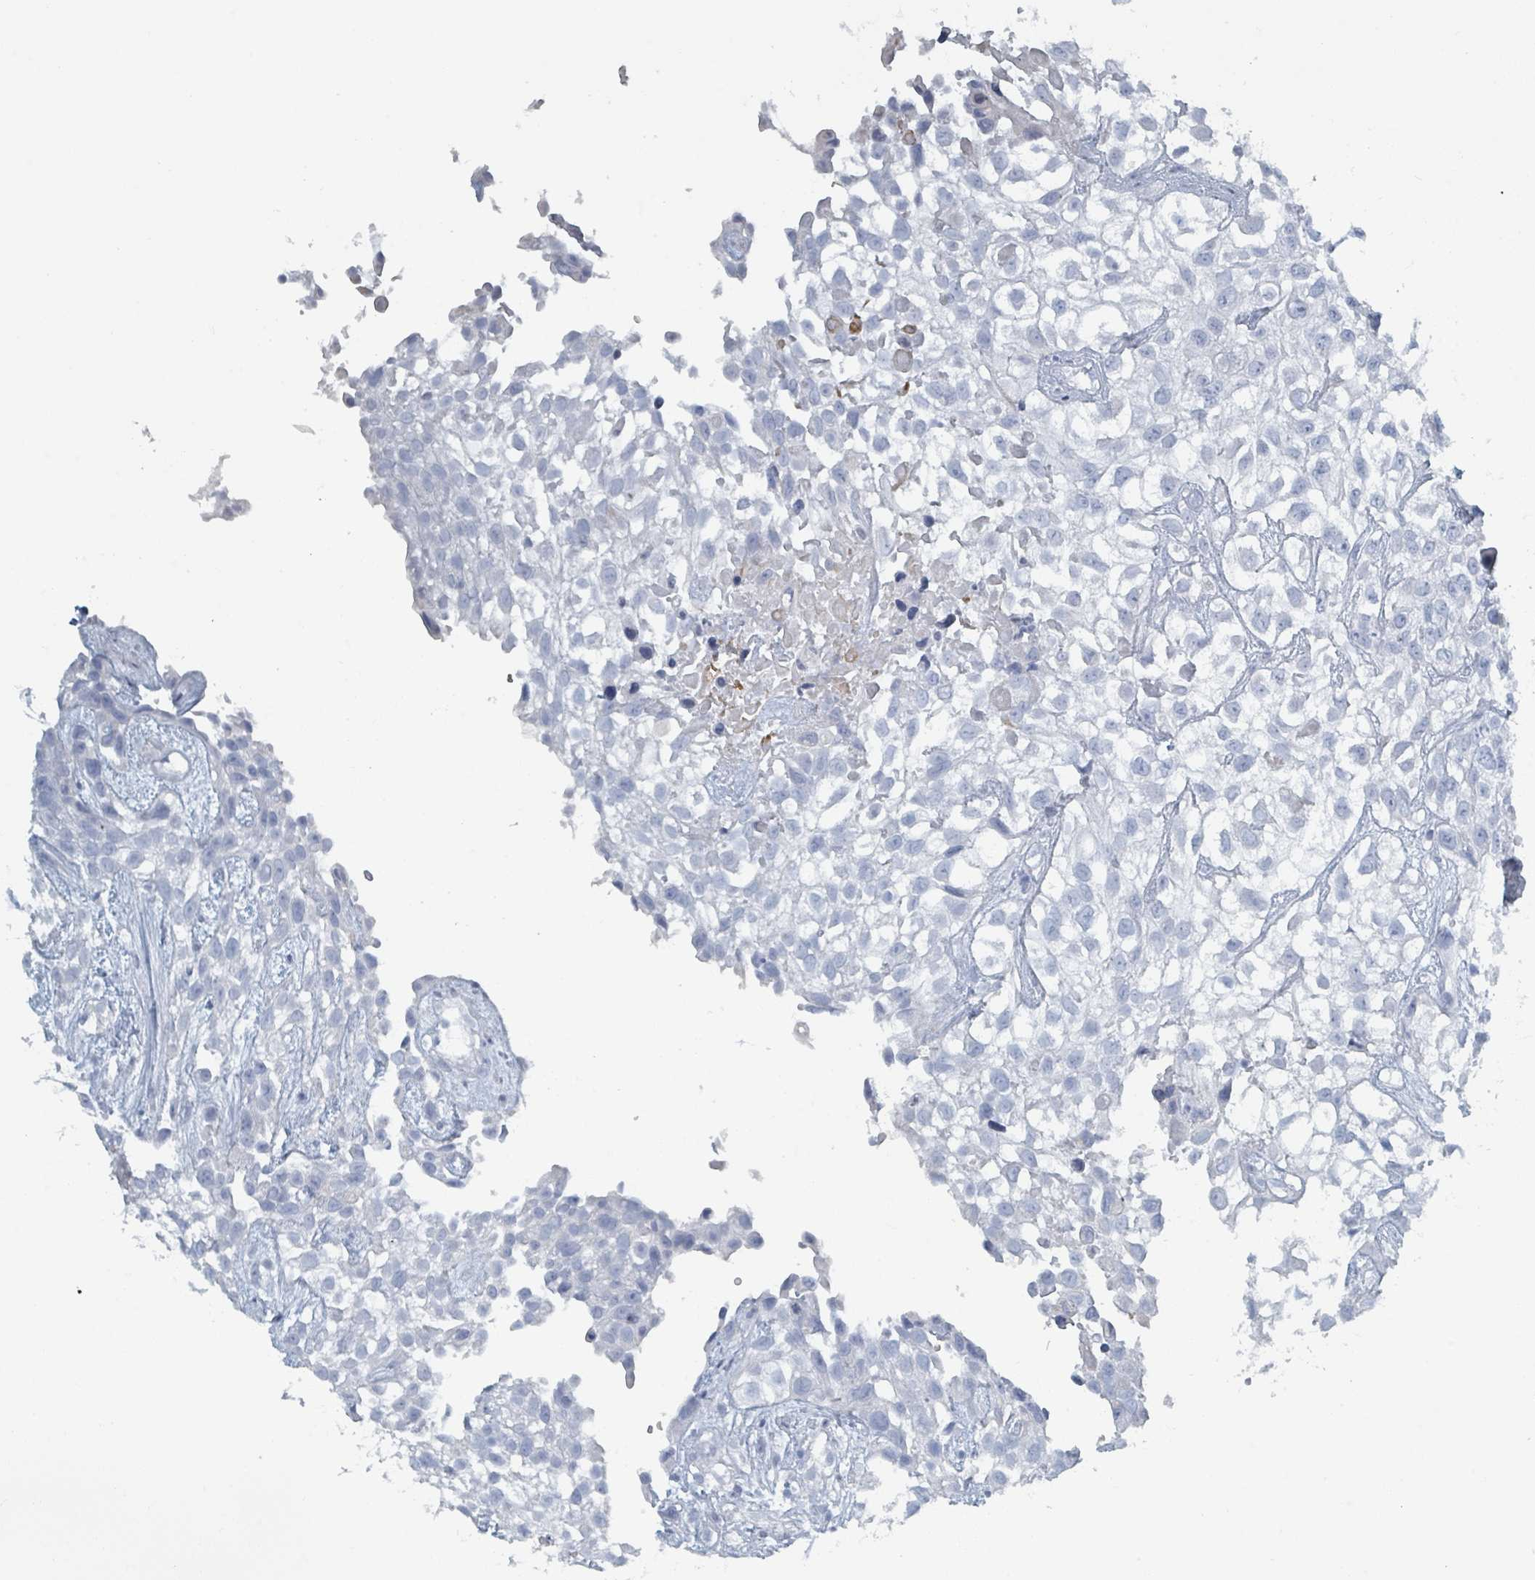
{"staining": {"intensity": "negative", "quantity": "none", "location": "none"}, "tissue": "urothelial cancer", "cell_type": "Tumor cells", "image_type": "cancer", "snomed": [{"axis": "morphology", "description": "Urothelial carcinoma, High grade"}, {"axis": "topography", "description": "Urinary bladder"}], "caption": "Immunohistochemistry of human urothelial carcinoma (high-grade) demonstrates no staining in tumor cells.", "gene": "HEATR5A", "patient": {"sex": "male", "age": 56}}